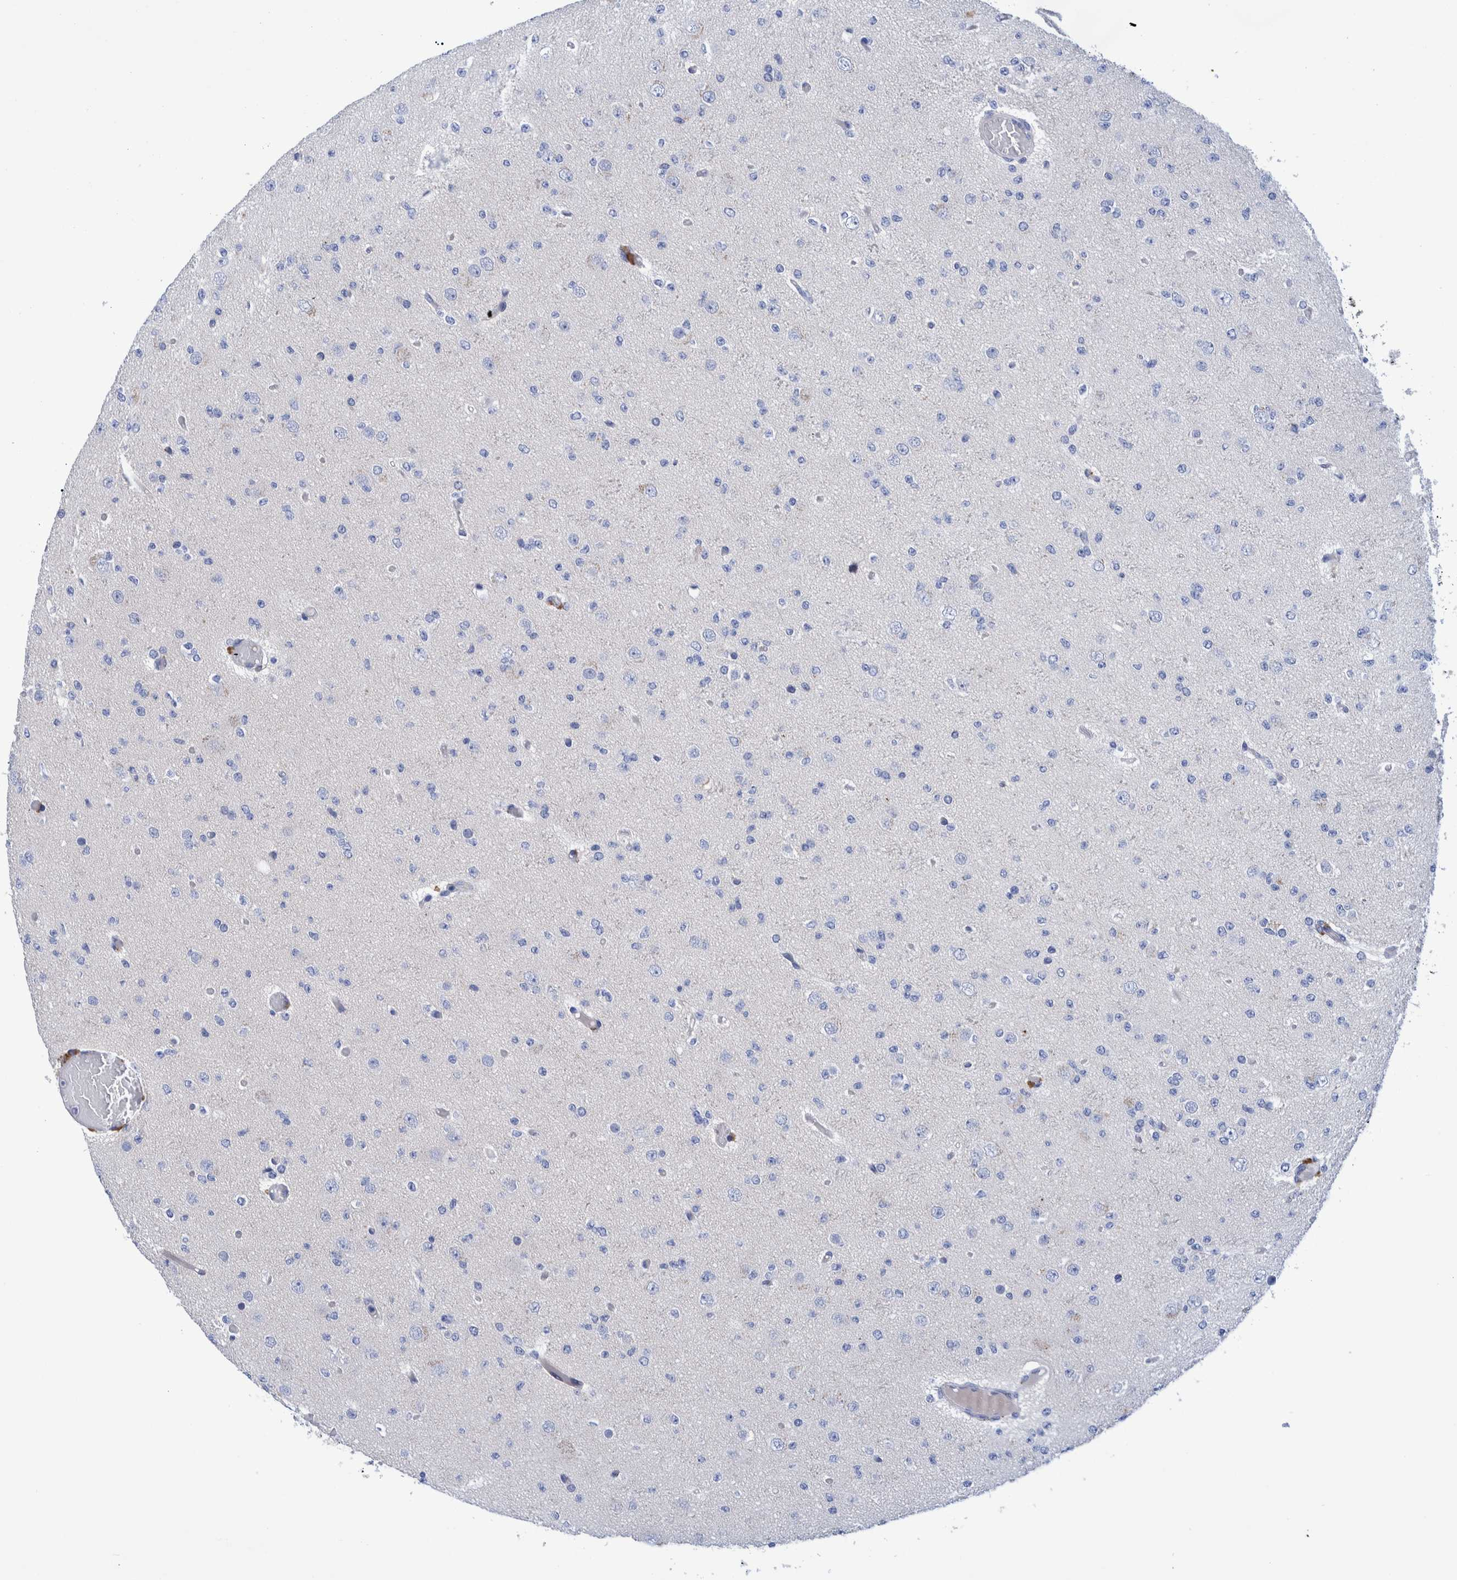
{"staining": {"intensity": "negative", "quantity": "none", "location": "none"}, "tissue": "glioma", "cell_type": "Tumor cells", "image_type": "cancer", "snomed": [{"axis": "morphology", "description": "Glioma, malignant, Low grade"}, {"axis": "topography", "description": "Brain"}], "caption": "Tumor cells are negative for protein expression in human malignant glioma (low-grade).", "gene": "MKS1", "patient": {"sex": "female", "age": 22}}